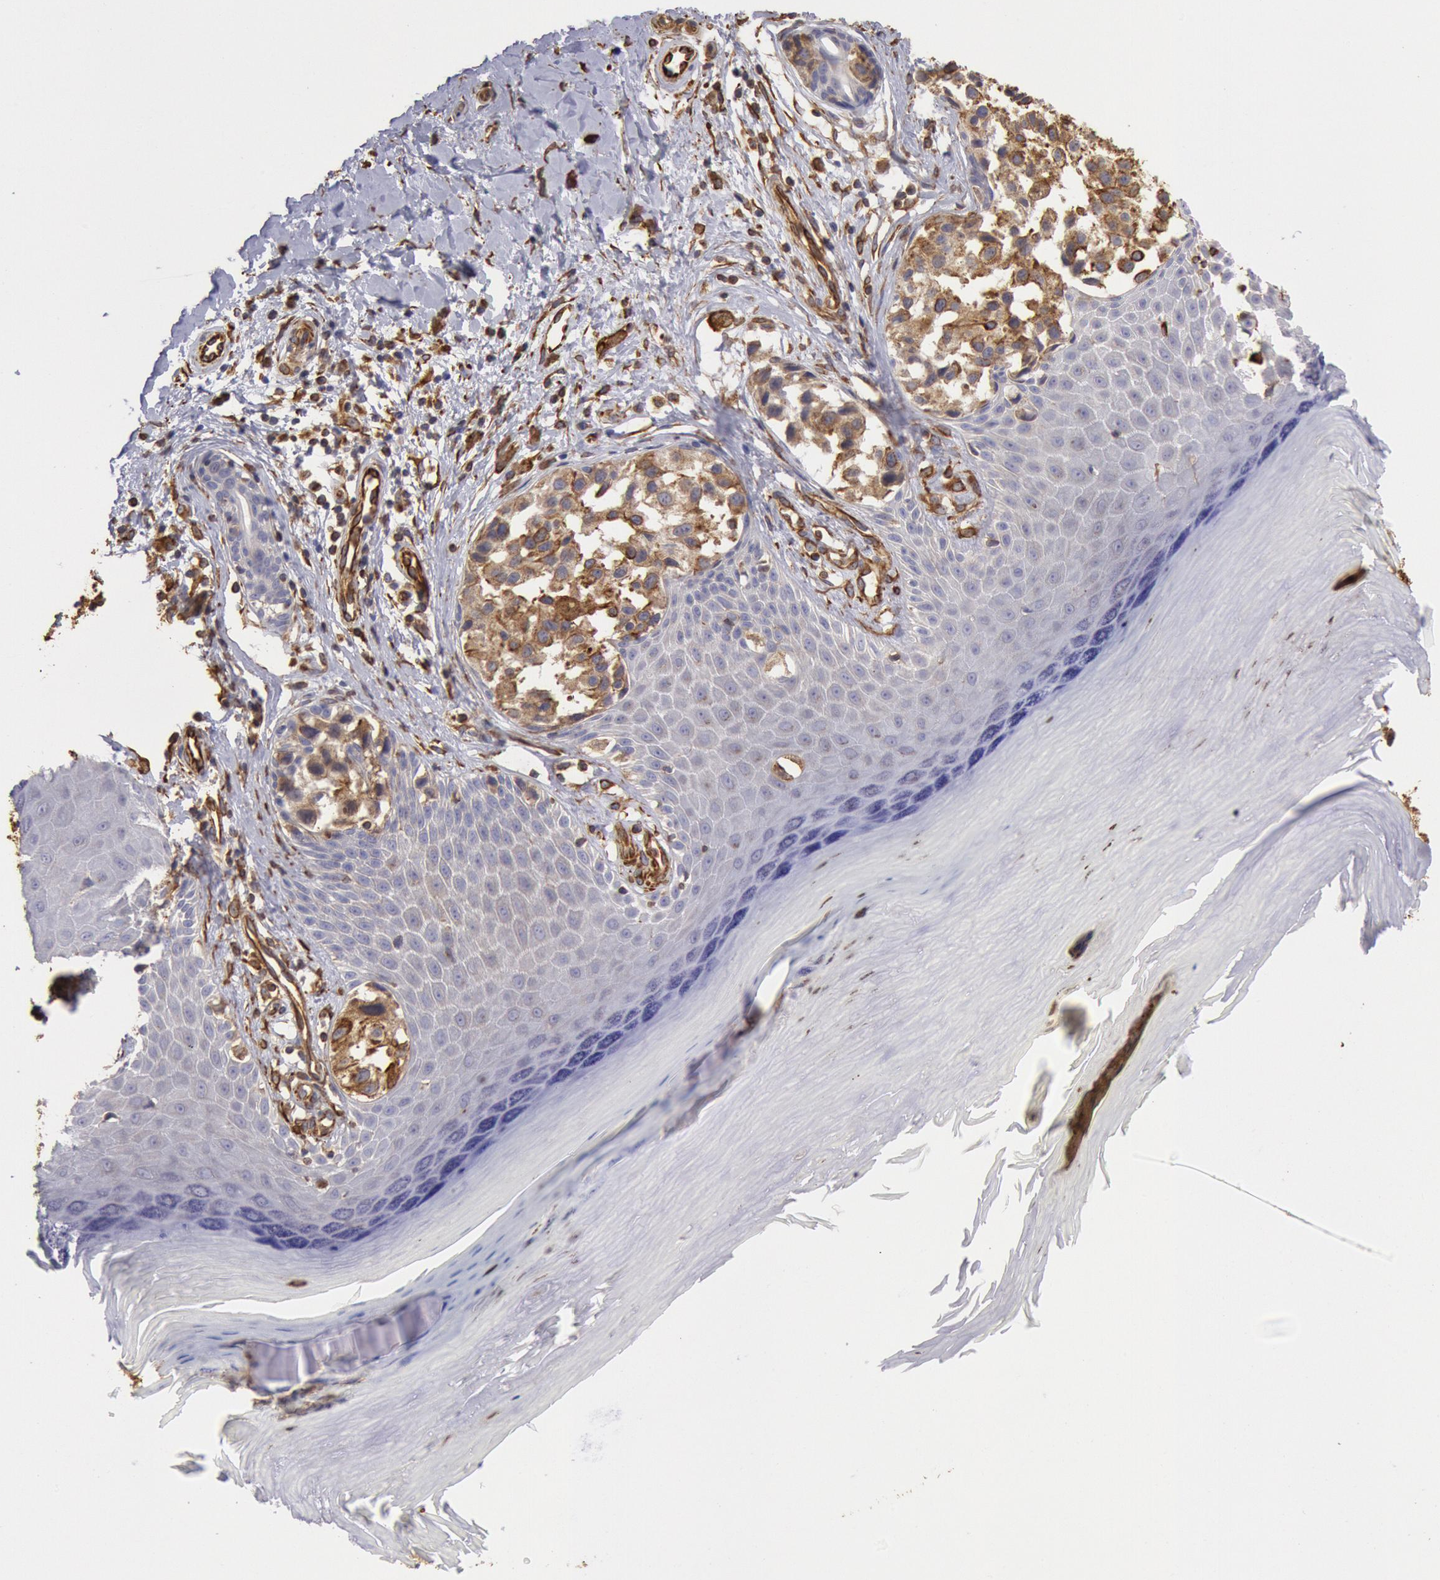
{"staining": {"intensity": "moderate", "quantity": "25%-75%", "location": "cytoplasmic/membranous"}, "tissue": "melanoma", "cell_type": "Tumor cells", "image_type": "cancer", "snomed": [{"axis": "morphology", "description": "Malignant melanoma, NOS"}, {"axis": "topography", "description": "Skin"}], "caption": "Human melanoma stained with a brown dye reveals moderate cytoplasmic/membranous positive staining in about 25%-75% of tumor cells.", "gene": "RNF139", "patient": {"sex": "male", "age": 79}}